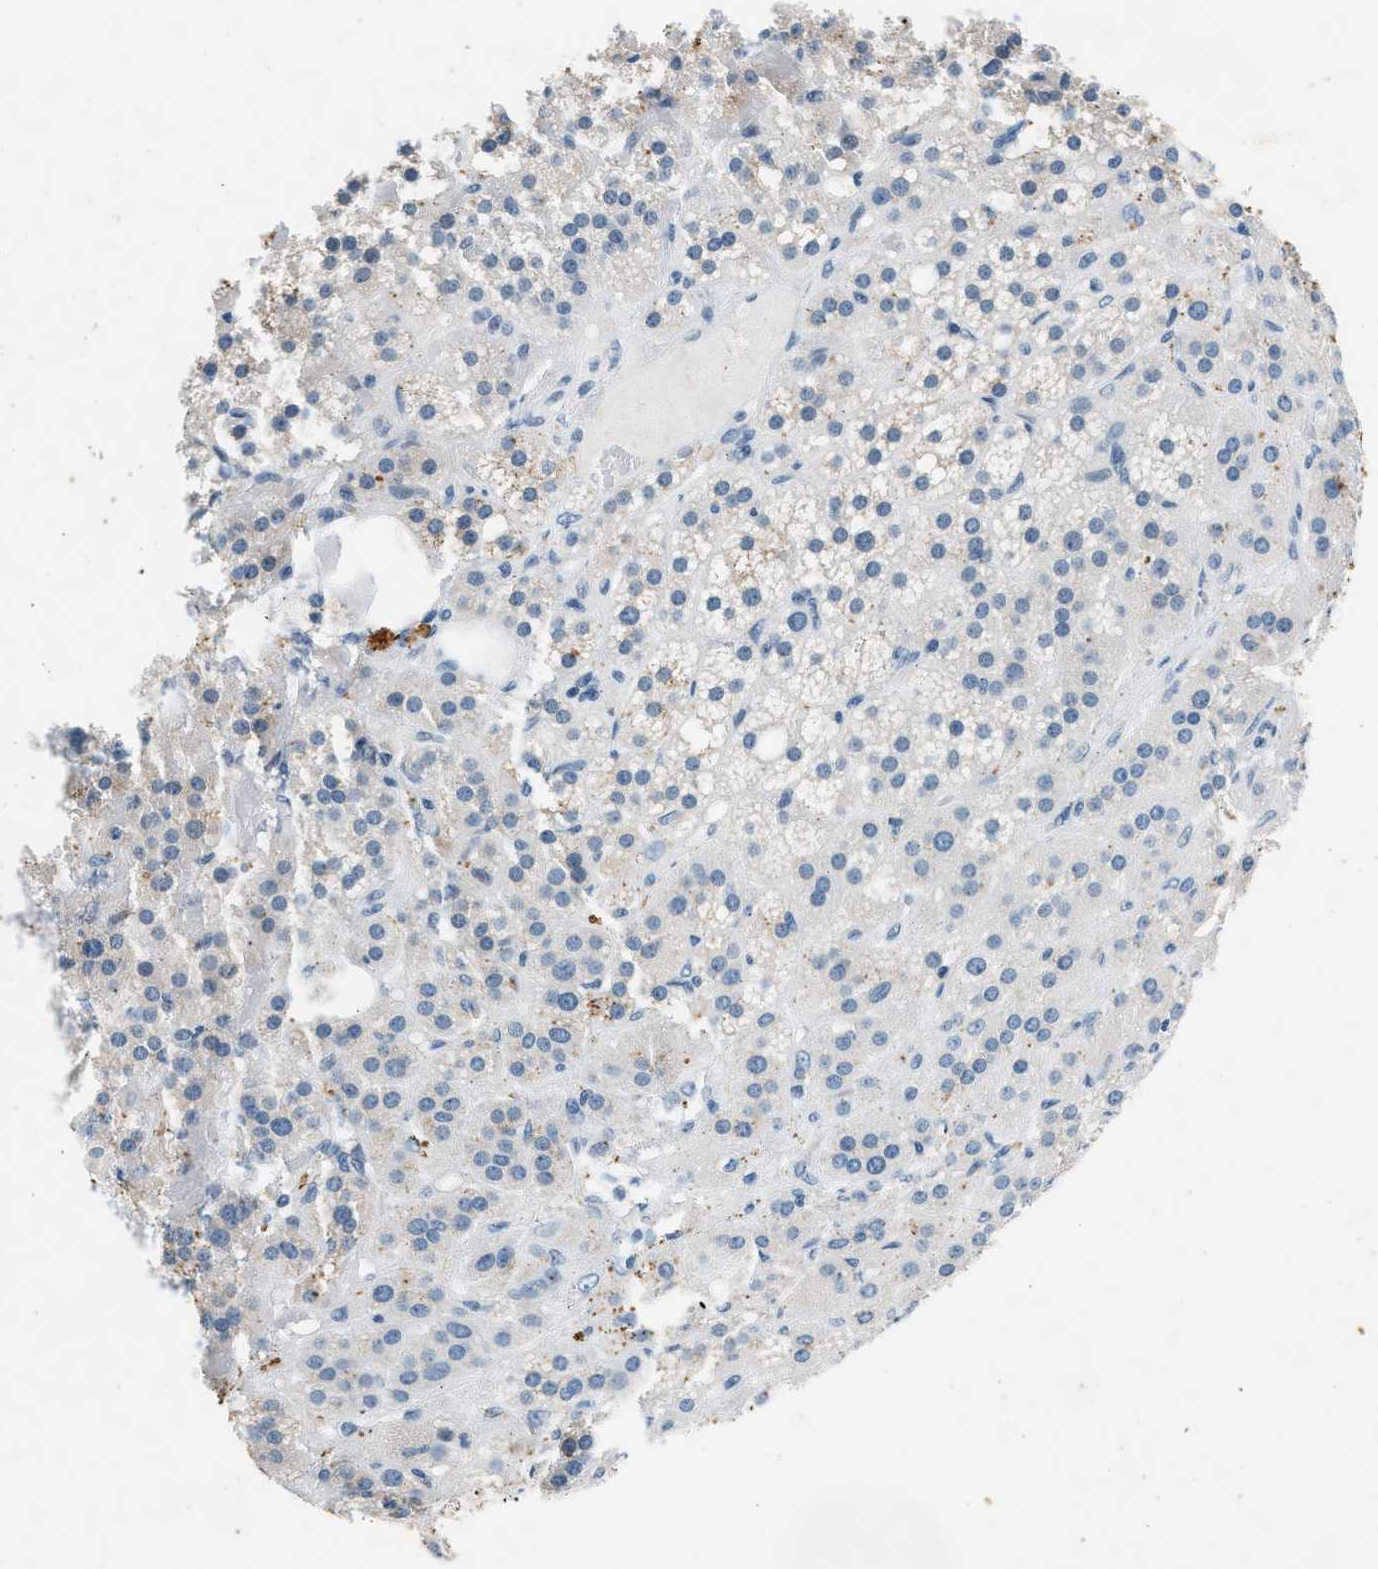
{"staining": {"intensity": "moderate", "quantity": "<25%", "location": "cytoplasmic/membranous"}, "tissue": "adrenal gland", "cell_type": "Glandular cells", "image_type": "normal", "snomed": [{"axis": "morphology", "description": "Normal tissue, NOS"}, {"axis": "topography", "description": "Adrenal gland"}], "caption": "A brown stain labels moderate cytoplasmic/membranous positivity of a protein in glandular cells of unremarkable human adrenal gland.", "gene": "CFAP20", "patient": {"sex": "female", "age": 59}}